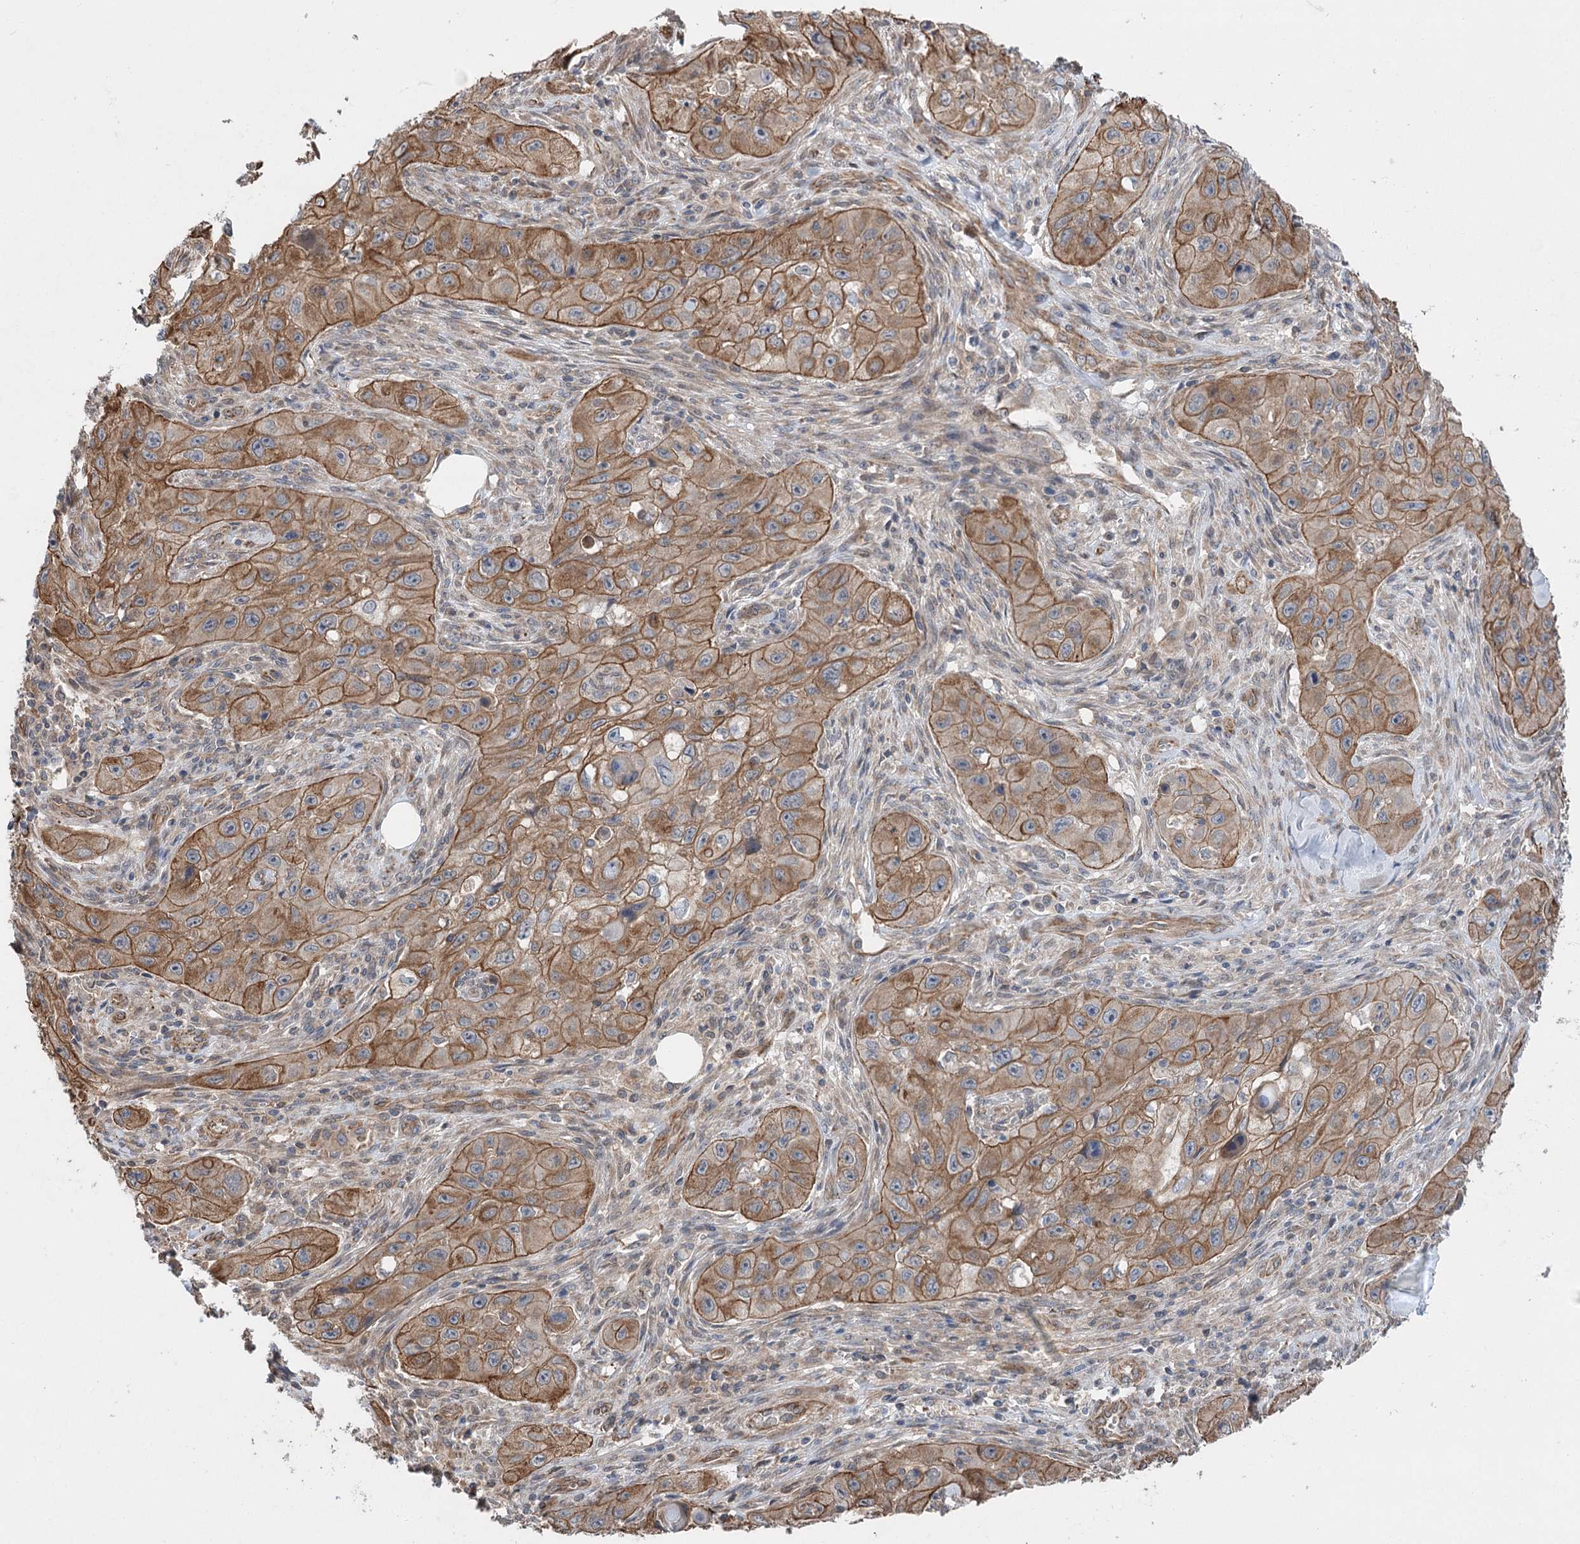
{"staining": {"intensity": "moderate", "quantity": ">75%", "location": "cytoplasmic/membranous"}, "tissue": "skin cancer", "cell_type": "Tumor cells", "image_type": "cancer", "snomed": [{"axis": "morphology", "description": "Squamous cell carcinoma, NOS"}, {"axis": "topography", "description": "Skin"}, {"axis": "topography", "description": "Subcutis"}], "caption": "About >75% of tumor cells in human skin squamous cell carcinoma display moderate cytoplasmic/membranous protein expression as visualized by brown immunohistochemical staining.", "gene": "RWDD4", "patient": {"sex": "male", "age": 73}}